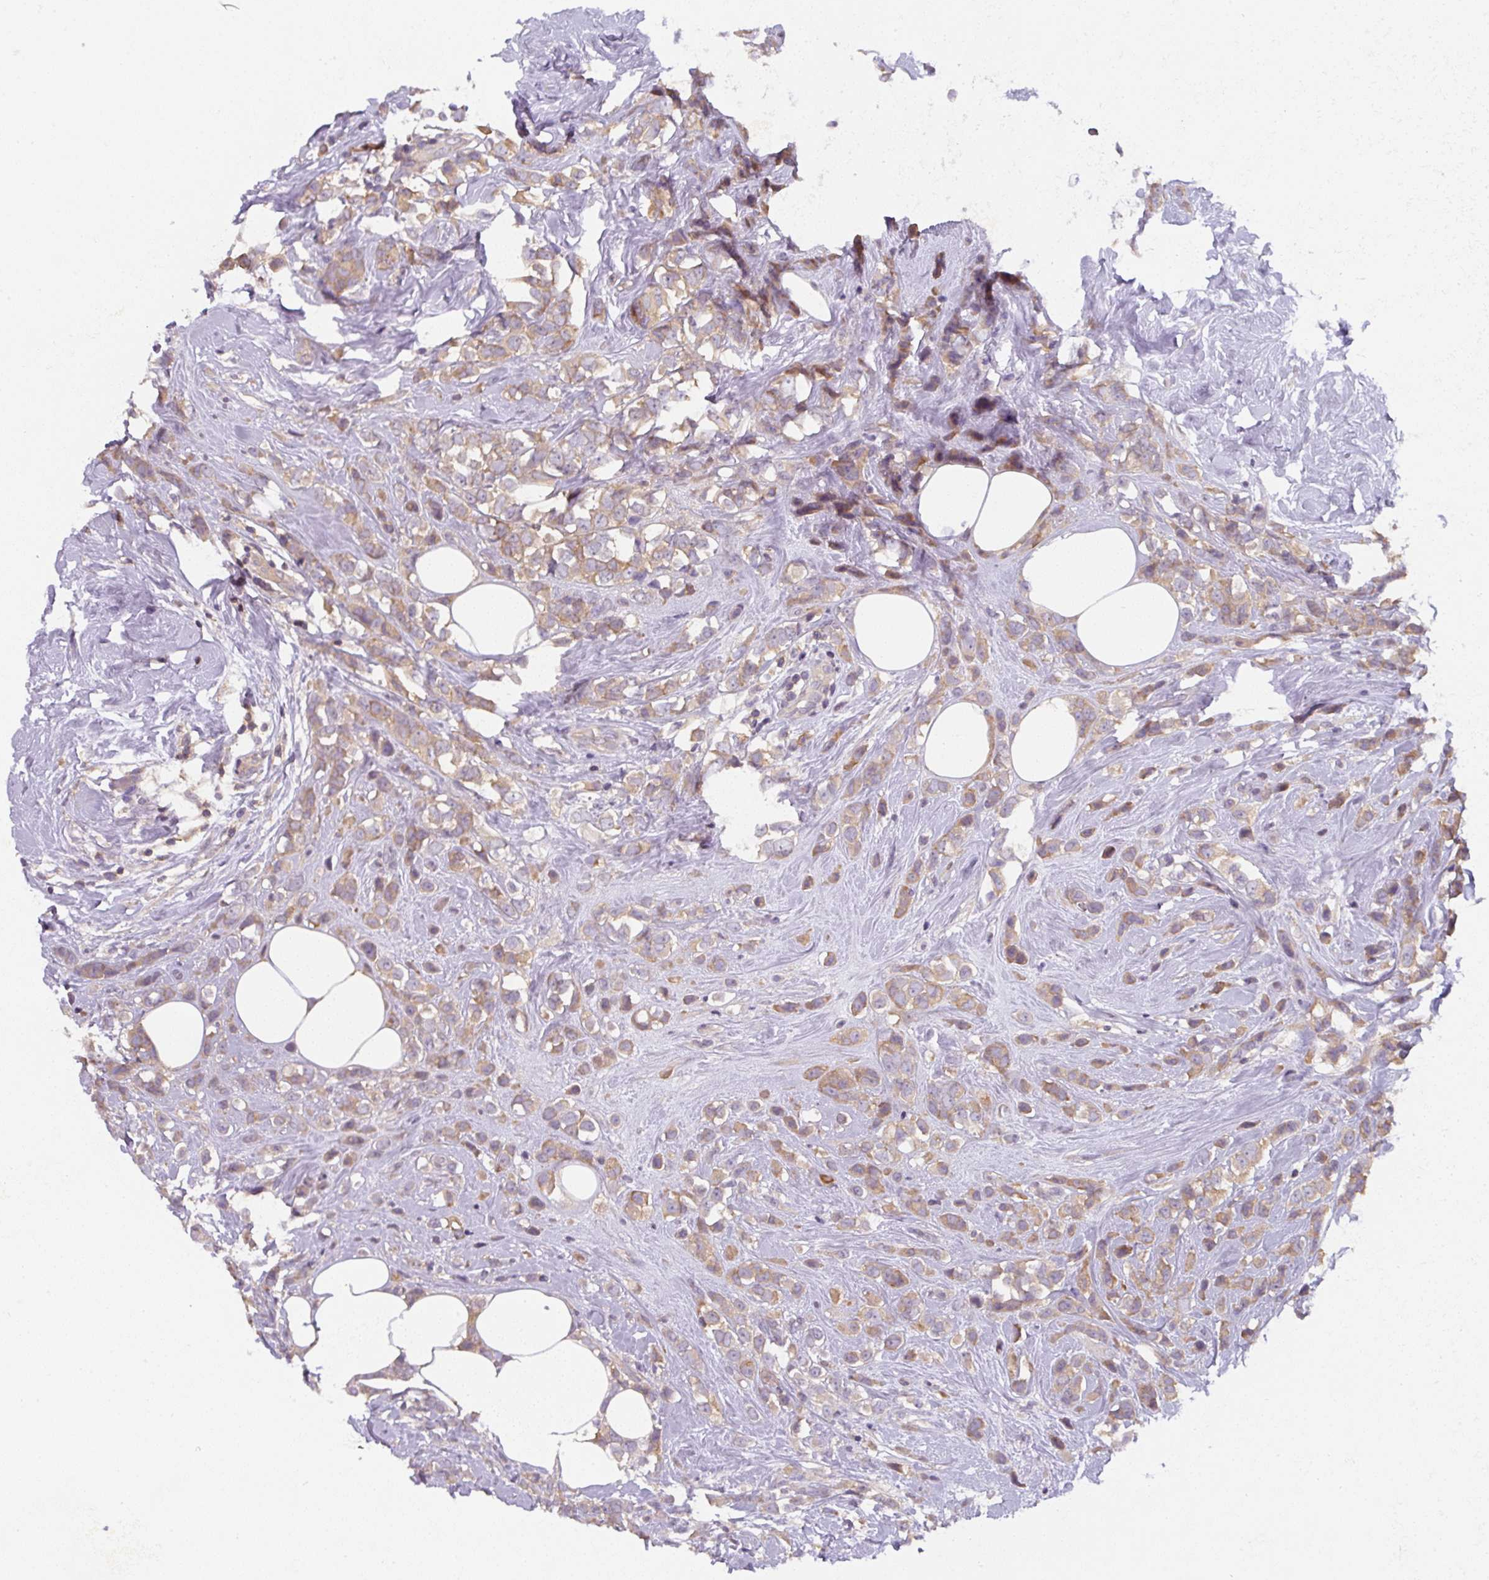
{"staining": {"intensity": "moderate", "quantity": ">75%", "location": "cytoplasmic/membranous"}, "tissue": "breast cancer", "cell_type": "Tumor cells", "image_type": "cancer", "snomed": [{"axis": "morphology", "description": "Duct carcinoma"}, {"axis": "topography", "description": "Breast"}], "caption": "An immunohistochemistry (IHC) micrograph of tumor tissue is shown. Protein staining in brown shows moderate cytoplasmic/membranous positivity in breast invasive ductal carcinoma within tumor cells.", "gene": "ST13", "patient": {"sex": "female", "age": 80}}